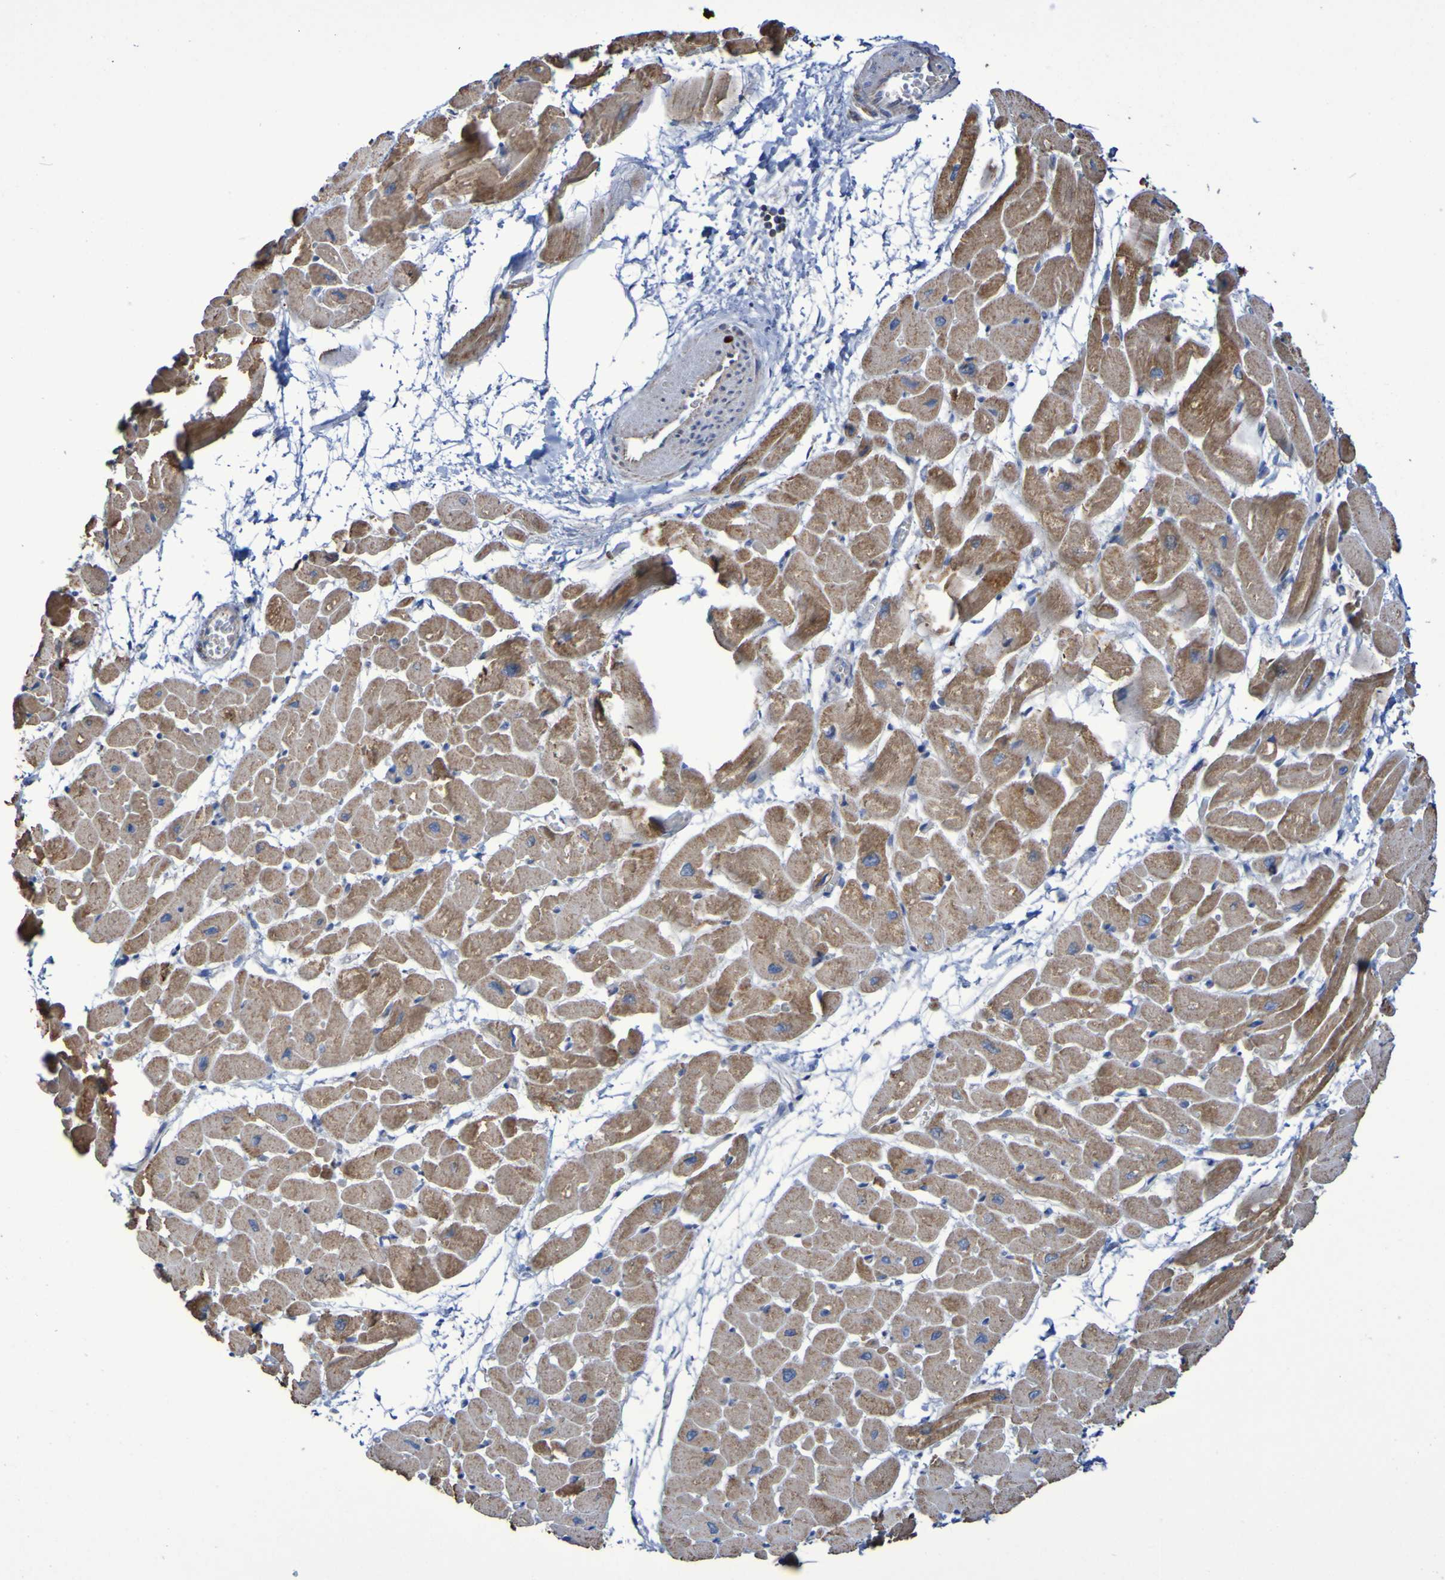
{"staining": {"intensity": "moderate", "quantity": ">75%", "location": "cytoplasmic/membranous"}, "tissue": "heart muscle", "cell_type": "Cardiomyocytes", "image_type": "normal", "snomed": [{"axis": "morphology", "description": "Normal tissue, NOS"}, {"axis": "topography", "description": "Heart"}], "caption": "Normal heart muscle was stained to show a protein in brown. There is medium levels of moderate cytoplasmic/membranous expression in about >75% of cardiomyocytes. (DAB (3,3'-diaminobenzidine) IHC with brightfield microscopy, high magnification).", "gene": "CNTN2", "patient": {"sex": "male", "age": 45}}